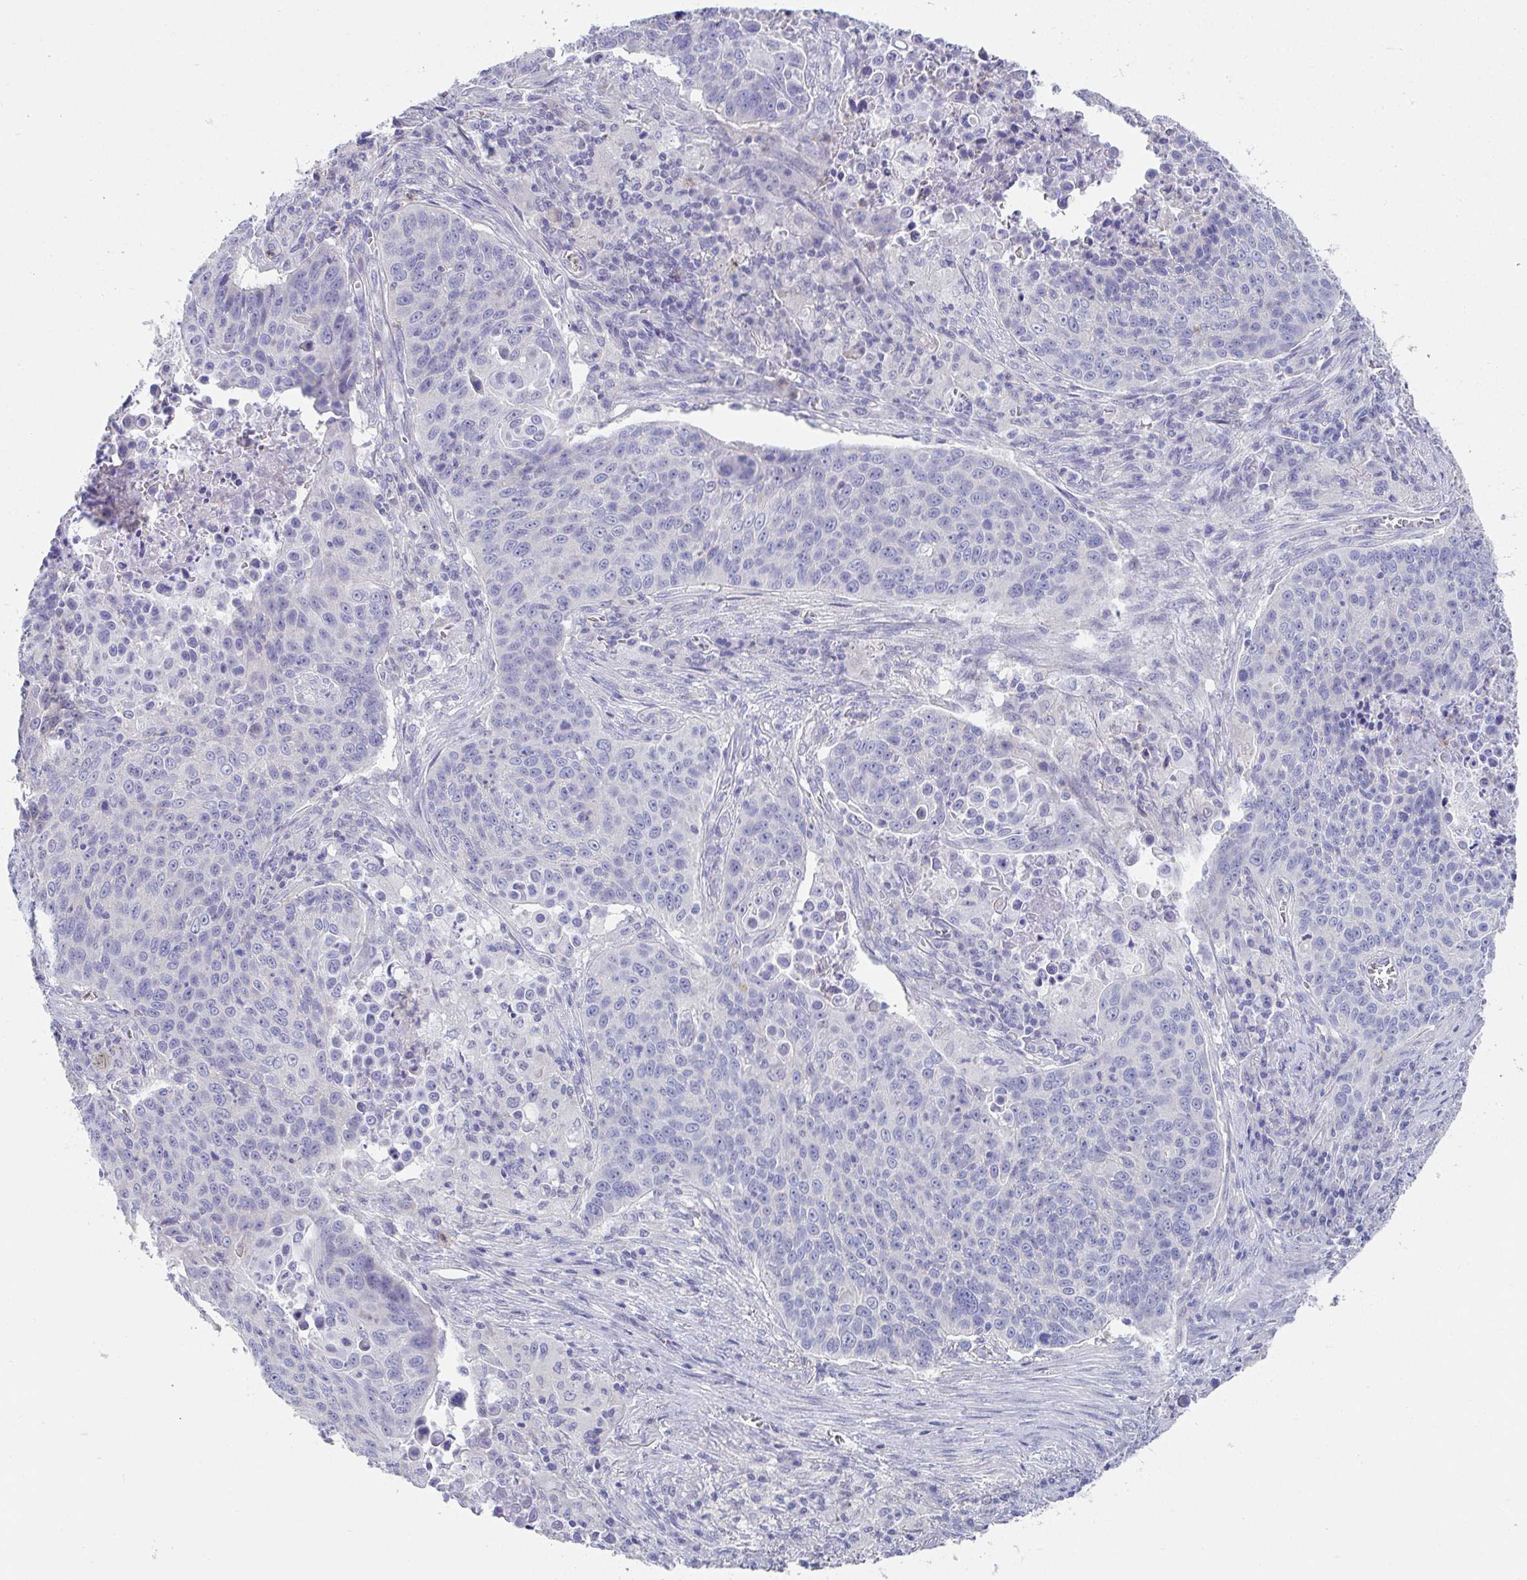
{"staining": {"intensity": "negative", "quantity": "none", "location": "none"}, "tissue": "lung cancer", "cell_type": "Tumor cells", "image_type": "cancer", "snomed": [{"axis": "morphology", "description": "Squamous cell carcinoma, NOS"}, {"axis": "topography", "description": "Lung"}], "caption": "Histopathology image shows no protein staining in tumor cells of lung squamous cell carcinoma tissue. The staining is performed using DAB (3,3'-diaminobenzidine) brown chromogen with nuclei counter-stained in using hematoxylin.", "gene": "CXCR1", "patient": {"sex": "male", "age": 78}}